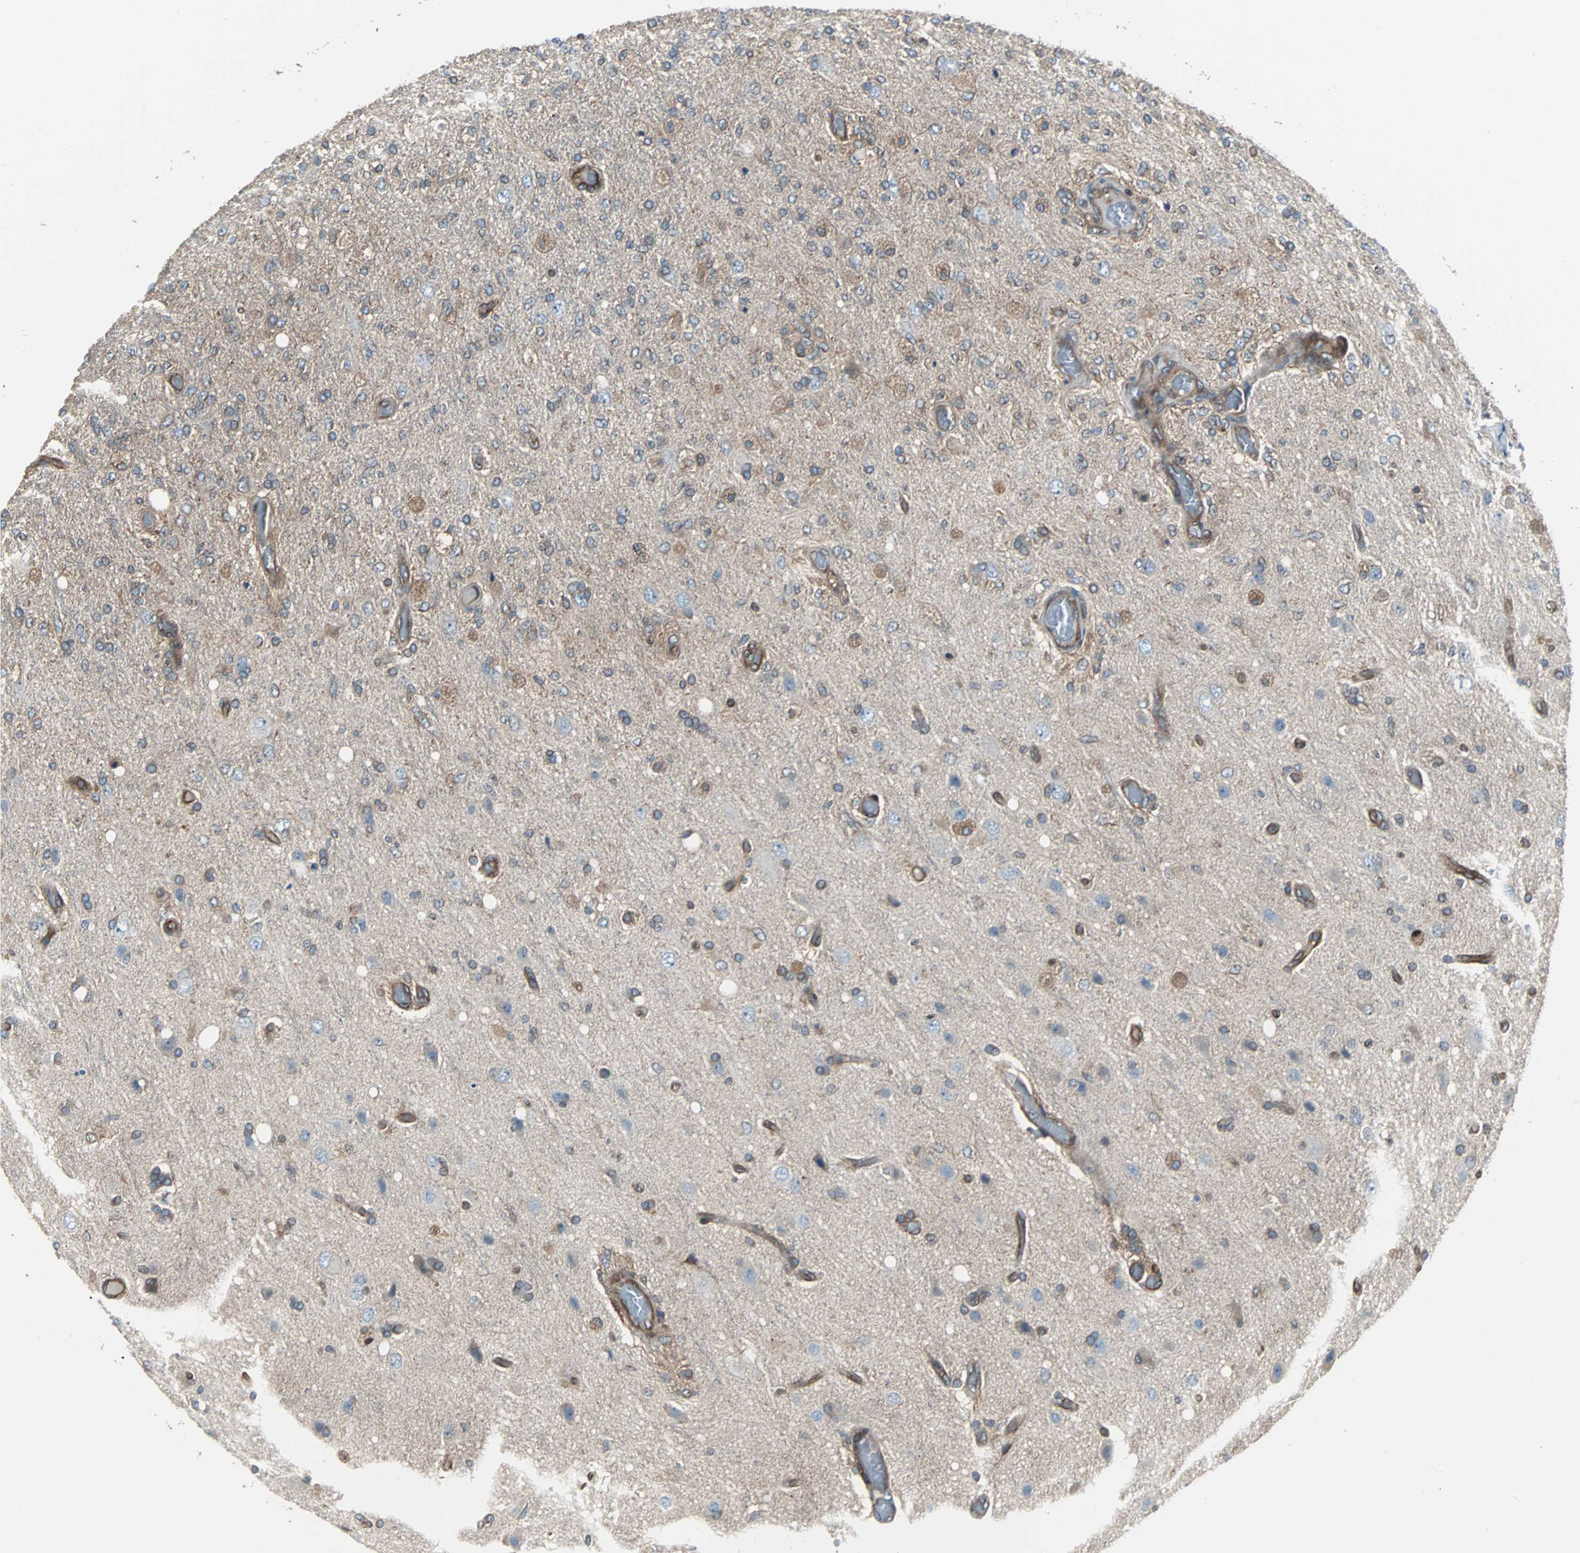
{"staining": {"intensity": "moderate", "quantity": ">75%", "location": "cytoplasmic/membranous"}, "tissue": "glioma", "cell_type": "Tumor cells", "image_type": "cancer", "snomed": [{"axis": "morphology", "description": "Normal tissue, NOS"}, {"axis": "morphology", "description": "Glioma, malignant, High grade"}, {"axis": "topography", "description": "Cerebral cortex"}], "caption": "Immunohistochemistry (IHC) of glioma reveals medium levels of moderate cytoplasmic/membranous staining in about >75% of tumor cells.", "gene": "RELA", "patient": {"sex": "male", "age": 77}}